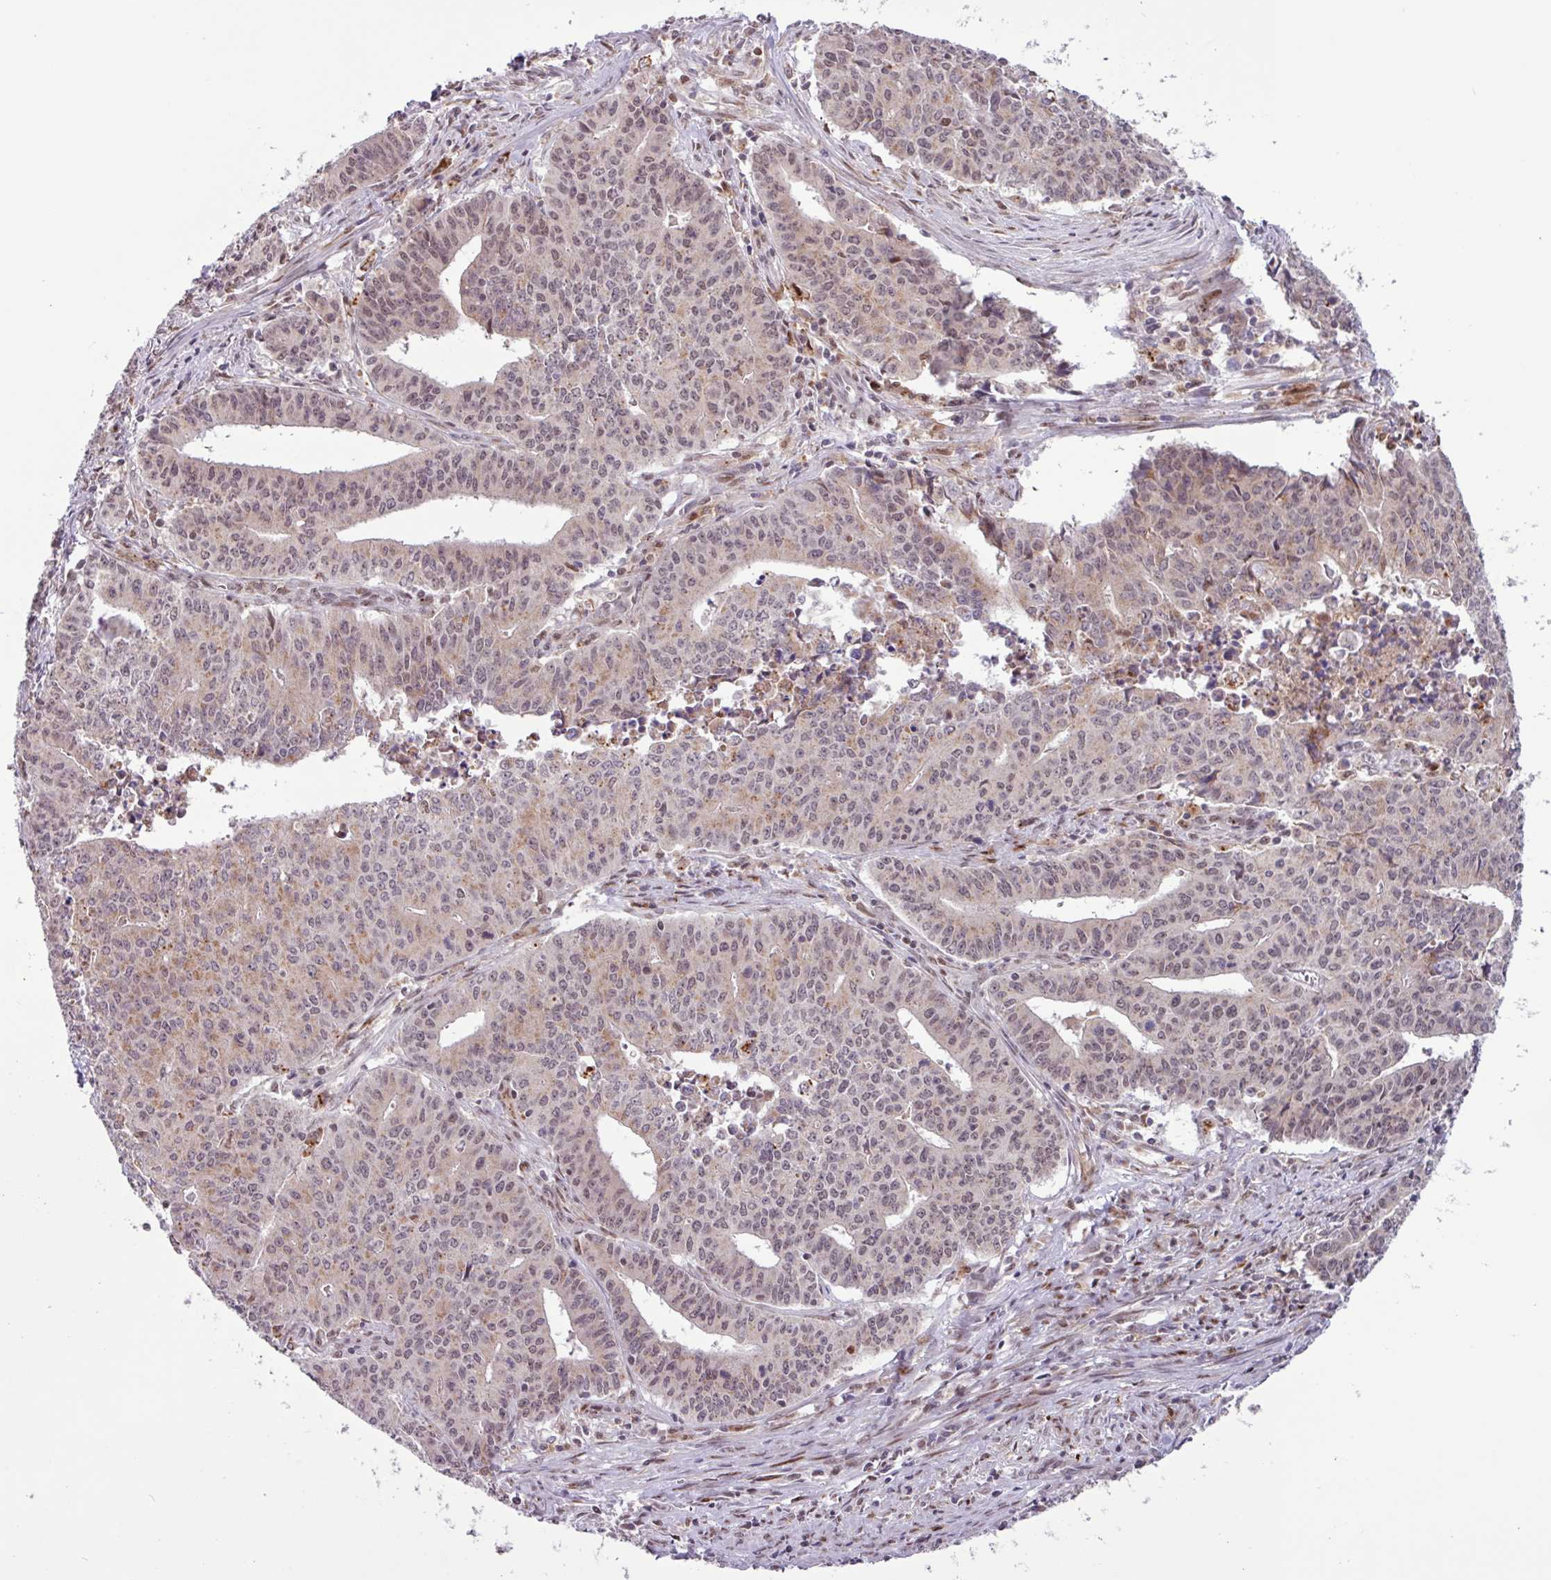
{"staining": {"intensity": "weak", "quantity": "25%-75%", "location": "cytoplasmic/membranous,nuclear"}, "tissue": "endometrial cancer", "cell_type": "Tumor cells", "image_type": "cancer", "snomed": [{"axis": "morphology", "description": "Adenocarcinoma, NOS"}, {"axis": "topography", "description": "Endometrium"}], "caption": "Protein staining of endometrial adenocarcinoma tissue shows weak cytoplasmic/membranous and nuclear positivity in approximately 25%-75% of tumor cells. The staining was performed using DAB (3,3'-diaminobenzidine), with brown indicating positive protein expression. Nuclei are stained blue with hematoxylin.", "gene": "BRD3", "patient": {"sex": "female", "age": 59}}